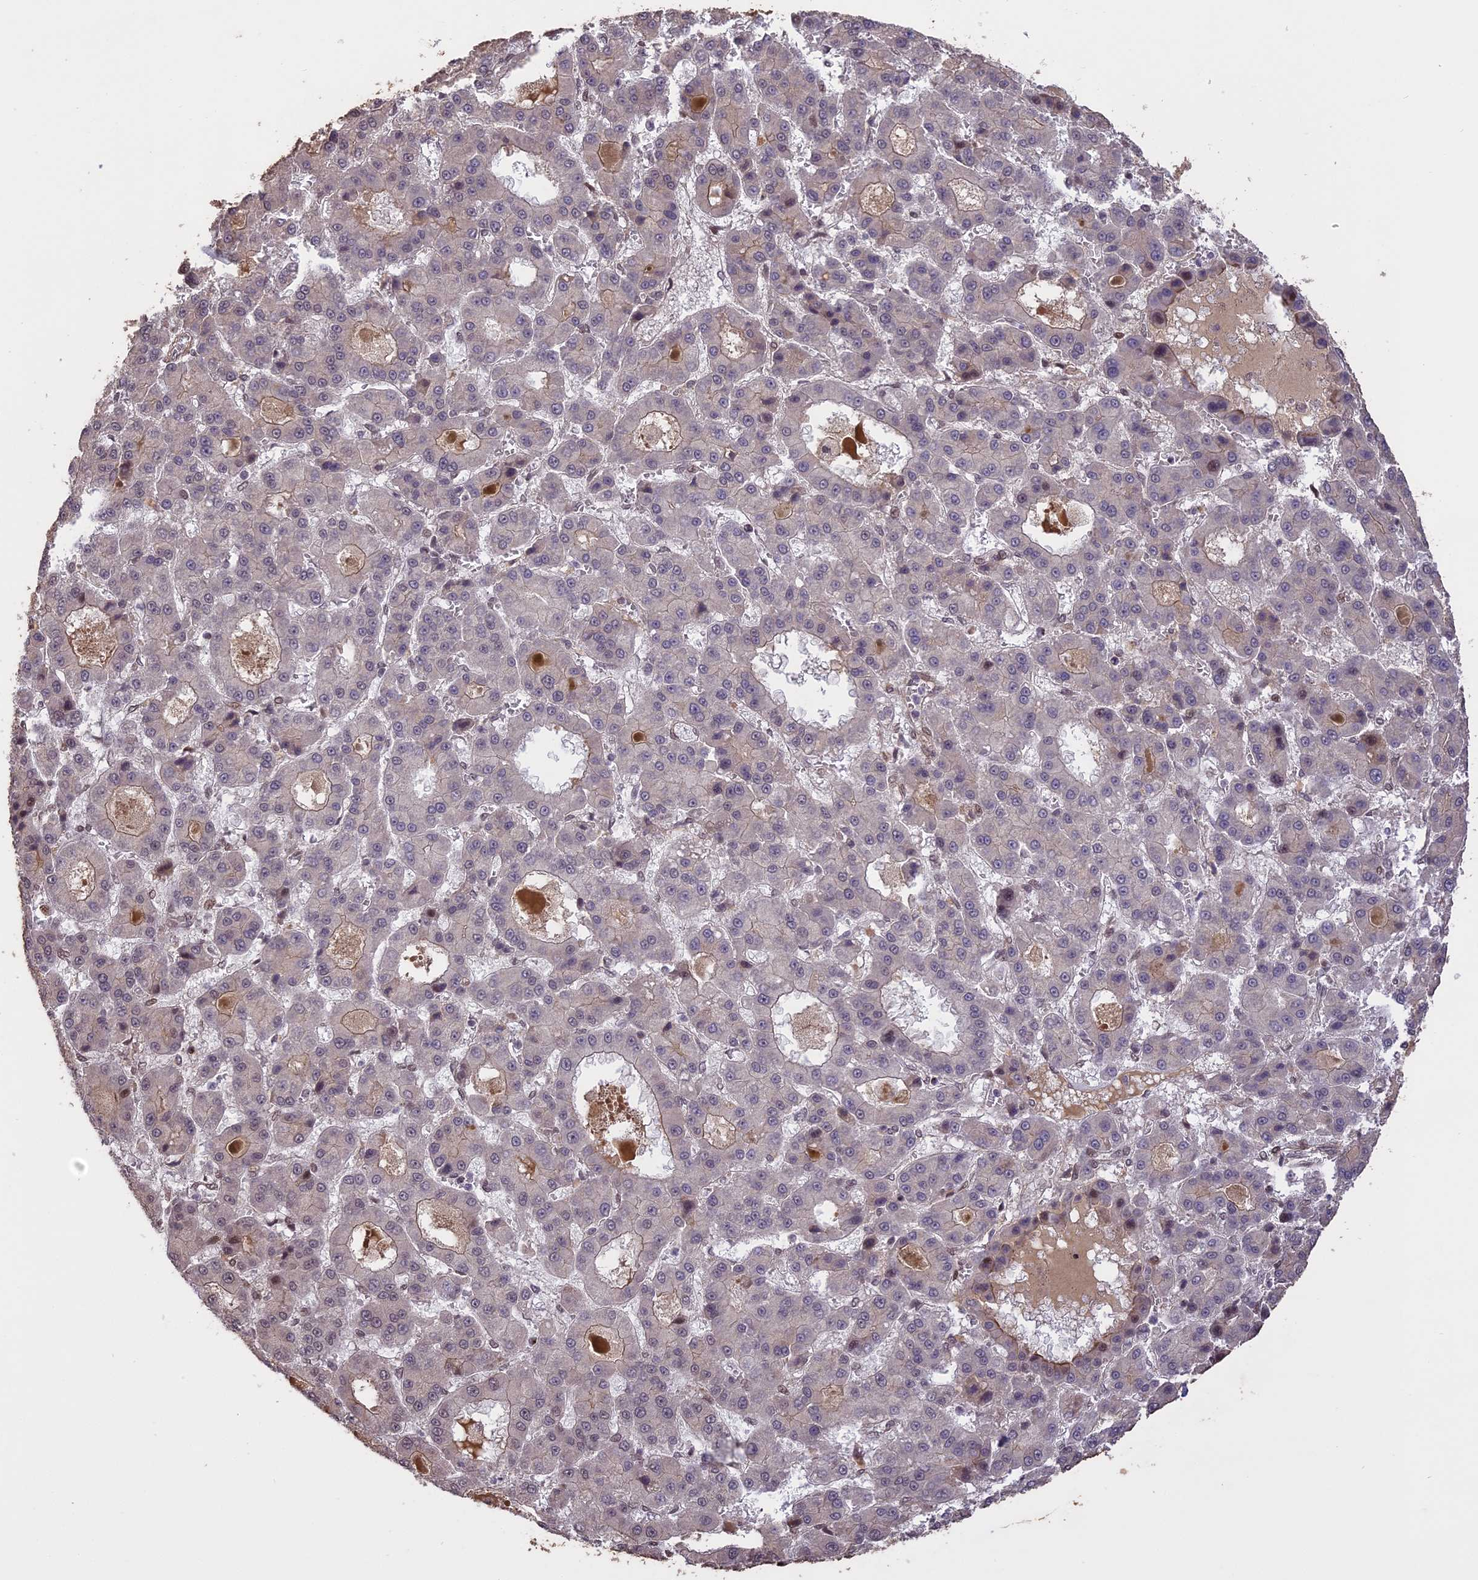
{"staining": {"intensity": "weak", "quantity": "<25%", "location": "cytoplasmic/membranous"}, "tissue": "liver cancer", "cell_type": "Tumor cells", "image_type": "cancer", "snomed": [{"axis": "morphology", "description": "Carcinoma, Hepatocellular, NOS"}, {"axis": "topography", "description": "Liver"}], "caption": "Tumor cells show no significant protein expression in liver hepatocellular carcinoma. (Brightfield microscopy of DAB (3,3'-diaminobenzidine) immunohistochemistry (IHC) at high magnification).", "gene": "PRELID2", "patient": {"sex": "male", "age": 70}}